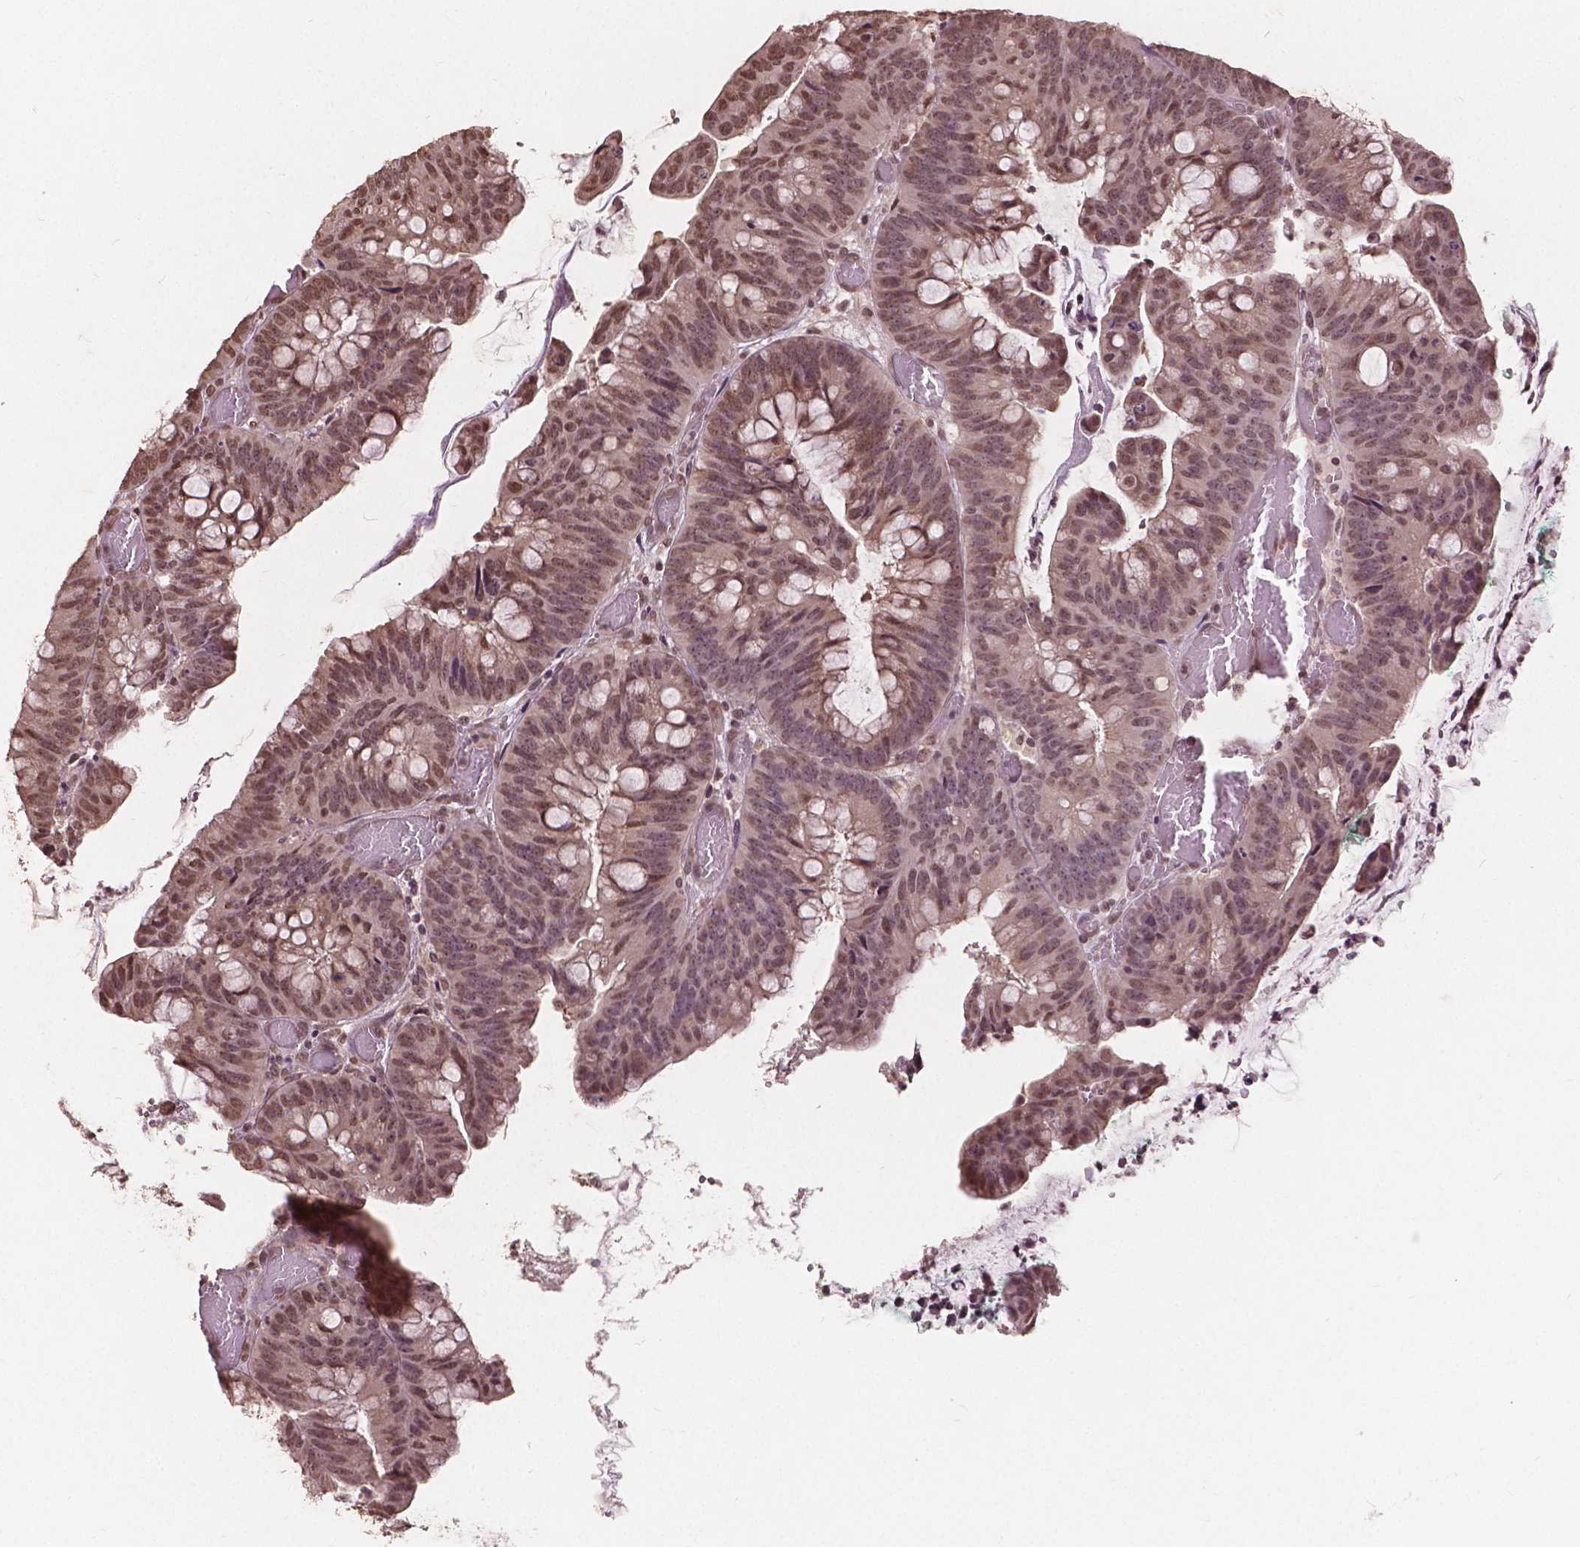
{"staining": {"intensity": "moderate", "quantity": ">75%", "location": "nuclear"}, "tissue": "colorectal cancer", "cell_type": "Tumor cells", "image_type": "cancer", "snomed": [{"axis": "morphology", "description": "Adenocarcinoma, NOS"}, {"axis": "topography", "description": "Colon"}], "caption": "This micrograph reveals adenocarcinoma (colorectal) stained with IHC to label a protein in brown. The nuclear of tumor cells show moderate positivity for the protein. Nuclei are counter-stained blue.", "gene": "HOXA10", "patient": {"sex": "male", "age": 62}}